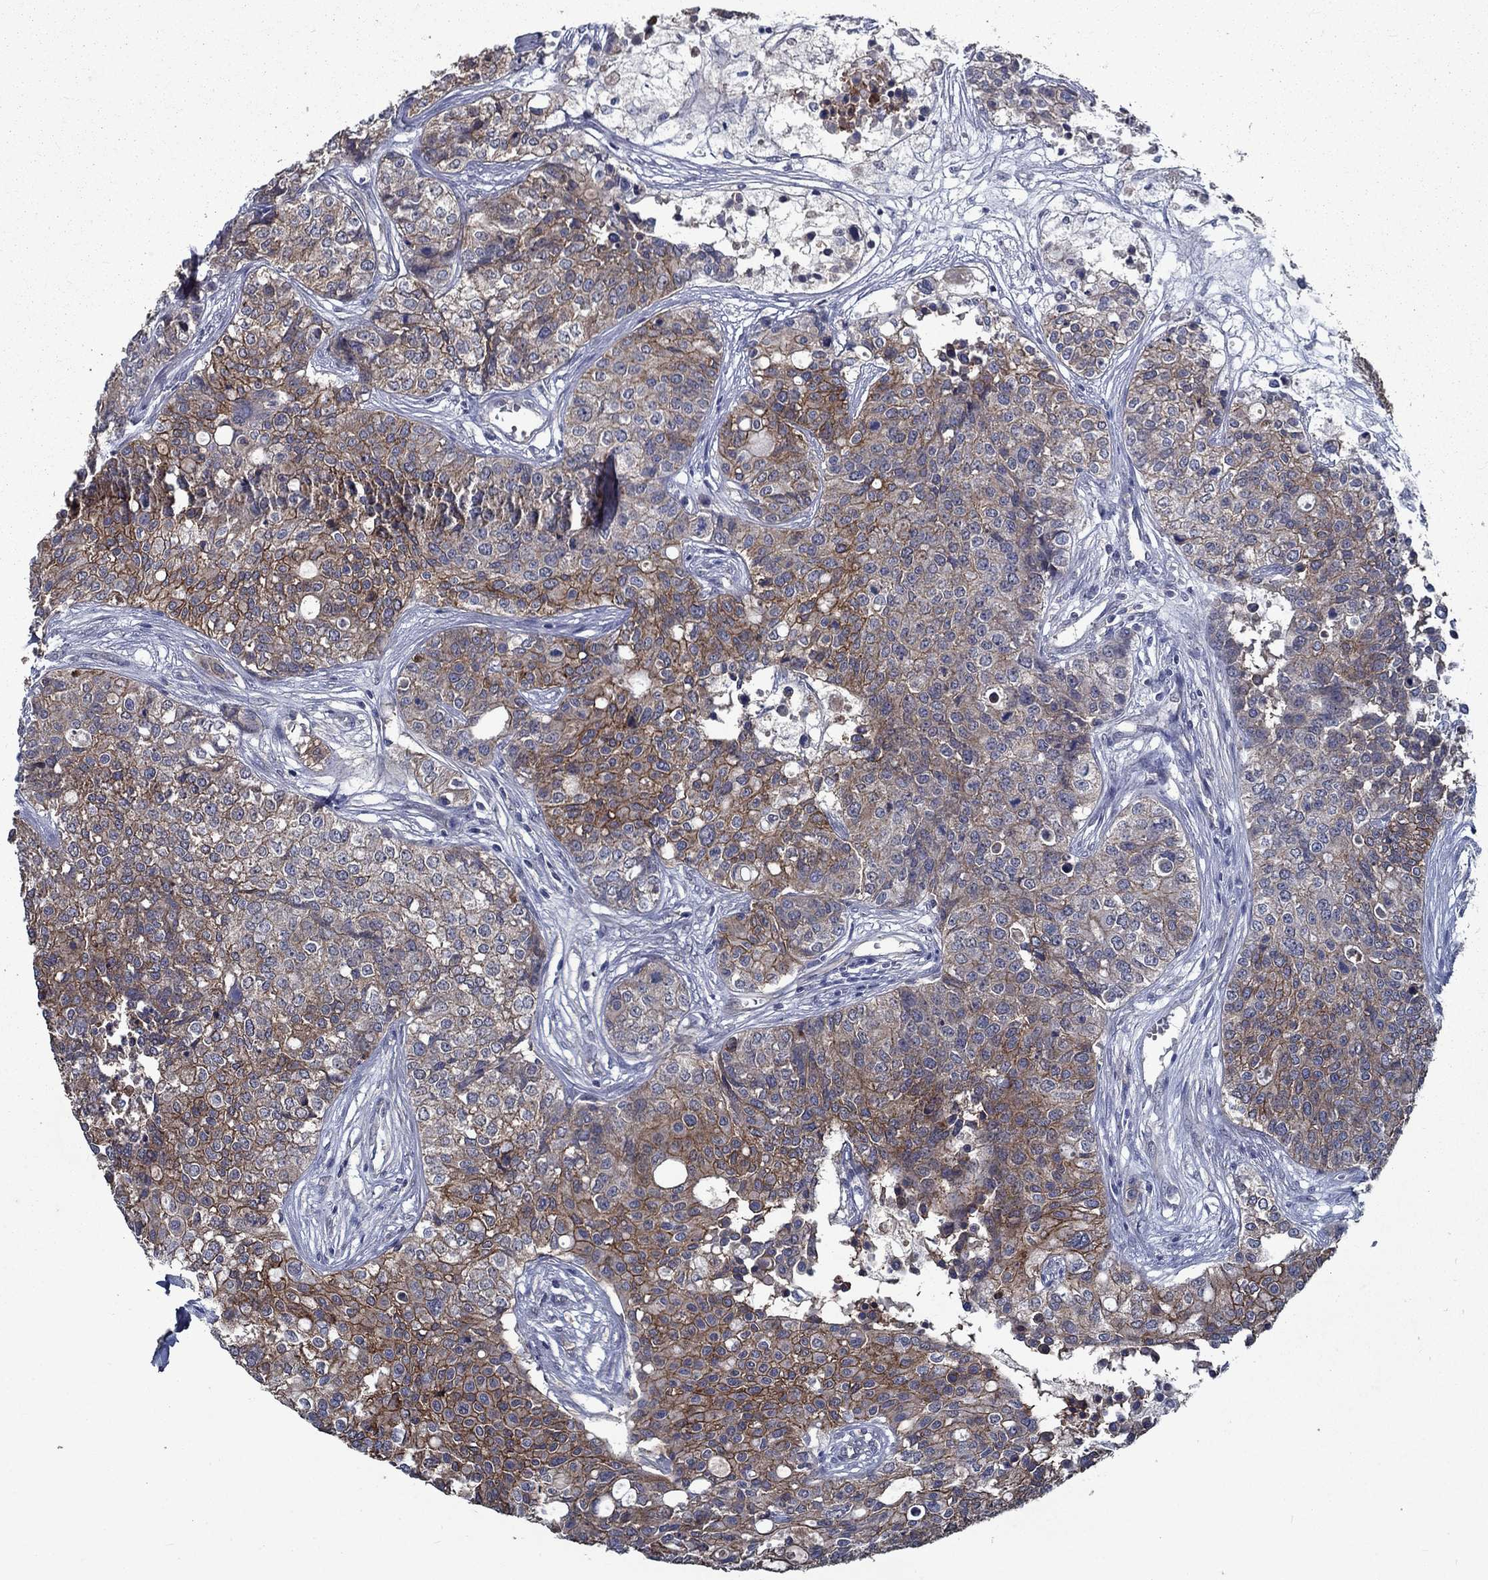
{"staining": {"intensity": "strong", "quantity": "<25%", "location": "cytoplasmic/membranous"}, "tissue": "carcinoid", "cell_type": "Tumor cells", "image_type": "cancer", "snomed": [{"axis": "morphology", "description": "Carcinoid, malignant, NOS"}, {"axis": "topography", "description": "Colon"}], "caption": "A high-resolution photomicrograph shows IHC staining of carcinoid (malignant), which reveals strong cytoplasmic/membranous staining in about <25% of tumor cells.", "gene": "SLC44A1", "patient": {"sex": "male", "age": 81}}